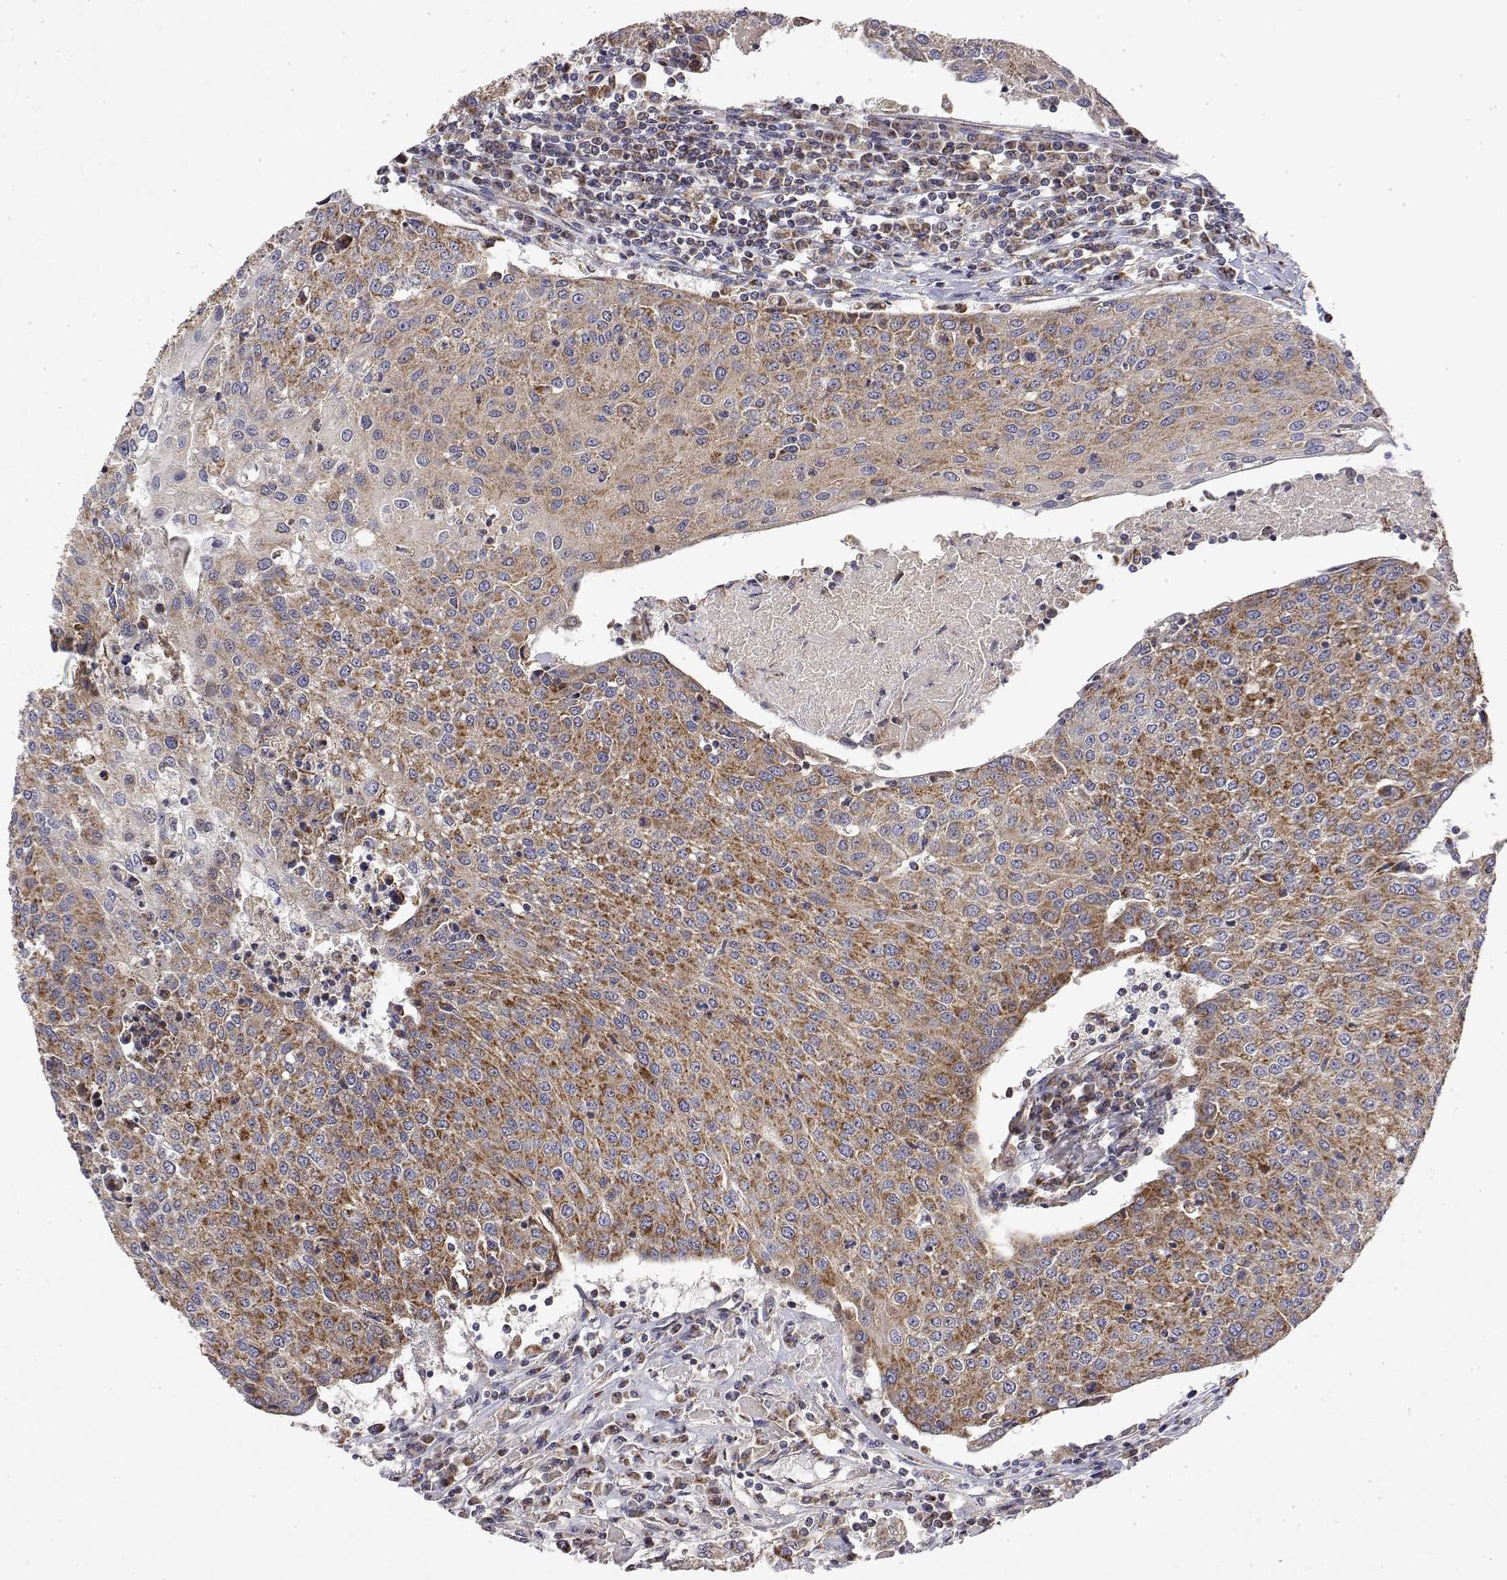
{"staining": {"intensity": "moderate", "quantity": ">75%", "location": "cytoplasmic/membranous"}, "tissue": "urothelial cancer", "cell_type": "Tumor cells", "image_type": "cancer", "snomed": [{"axis": "morphology", "description": "Urothelial carcinoma, High grade"}, {"axis": "topography", "description": "Urinary bladder"}], "caption": "Urothelial cancer stained with a protein marker shows moderate staining in tumor cells.", "gene": "GADD45GIP1", "patient": {"sex": "female", "age": 85}}